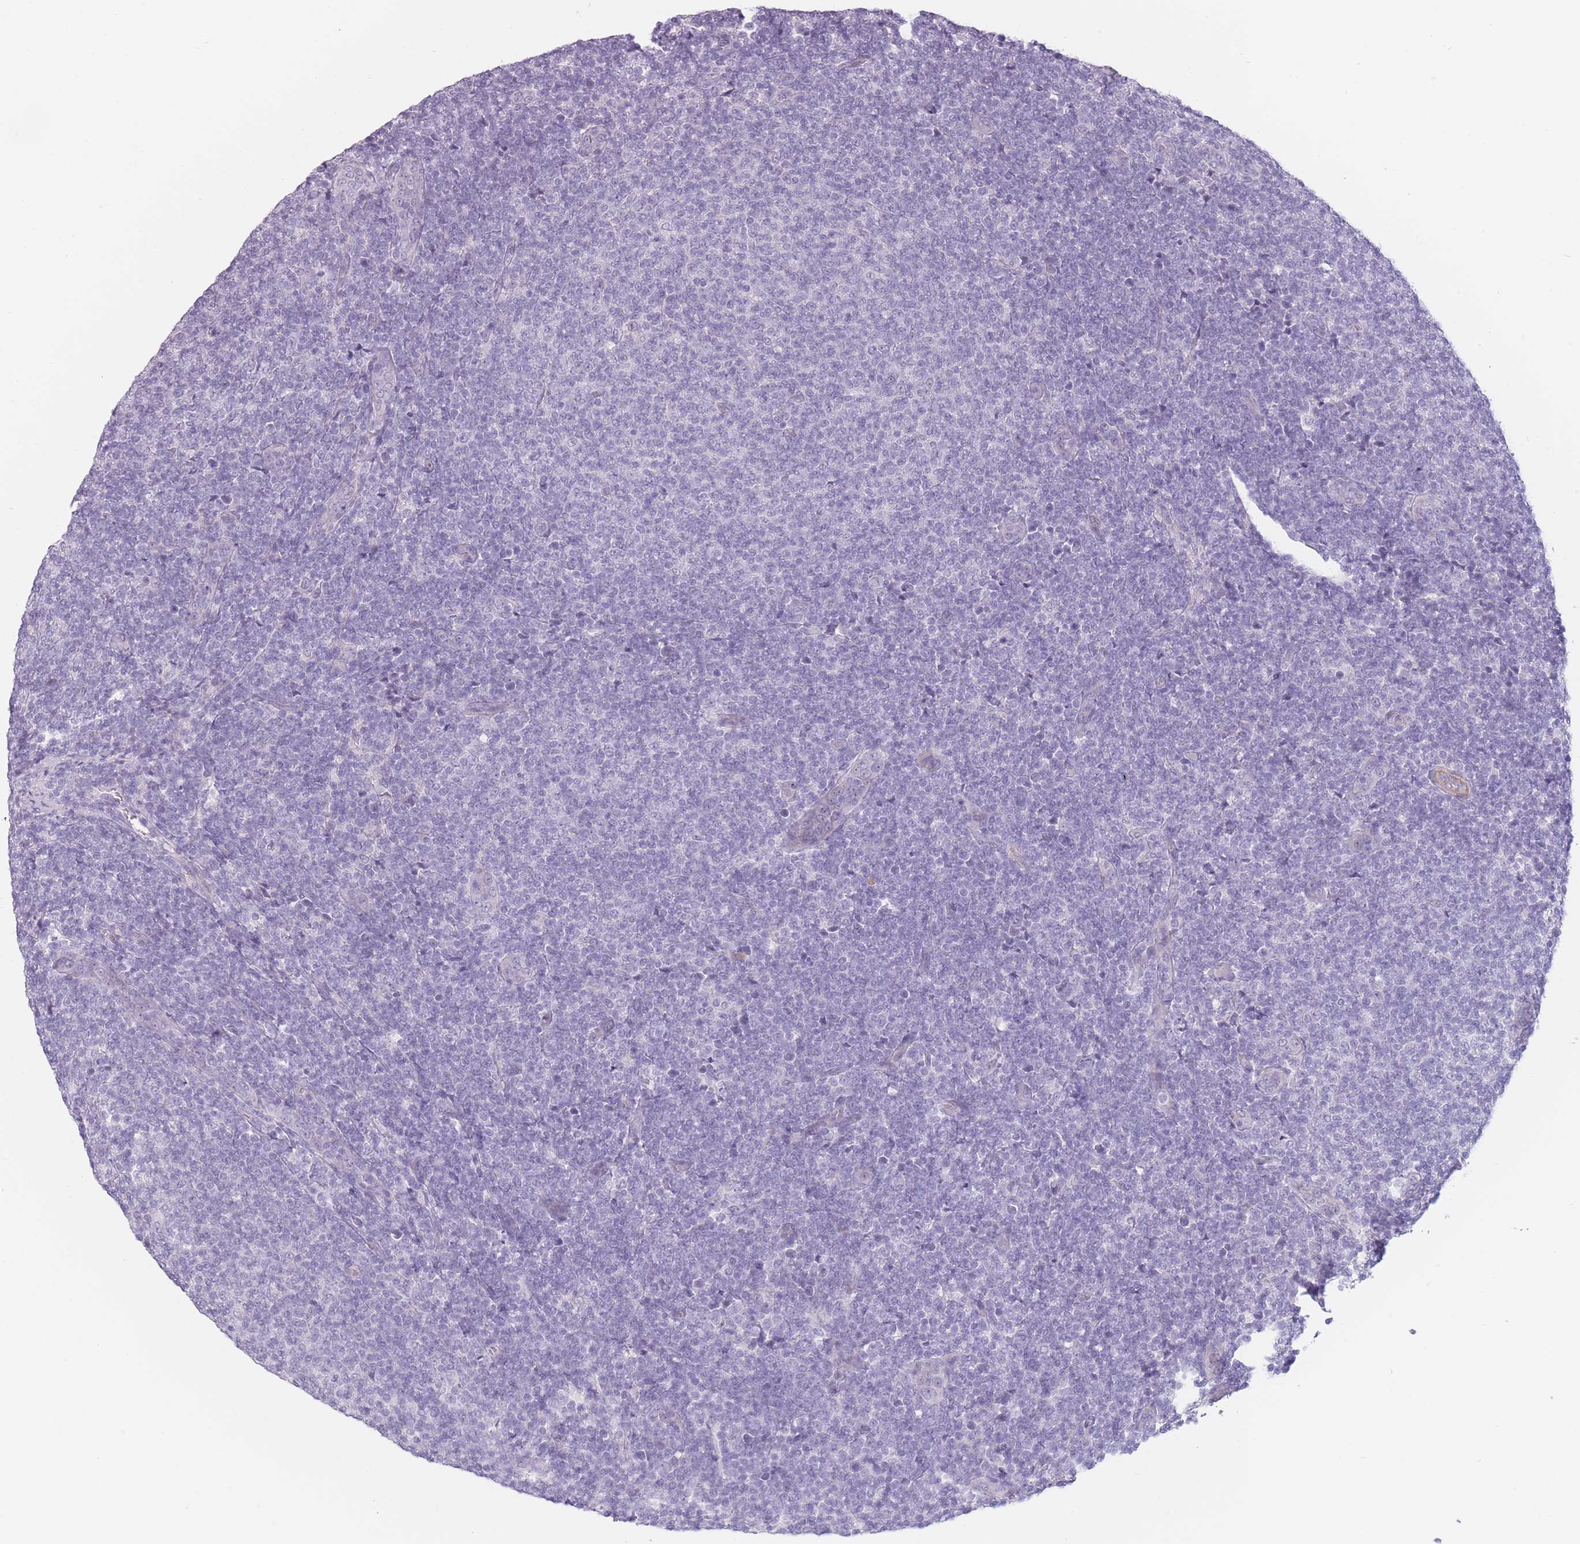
{"staining": {"intensity": "negative", "quantity": "none", "location": "none"}, "tissue": "lymphoma", "cell_type": "Tumor cells", "image_type": "cancer", "snomed": [{"axis": "morphology", "description": "Malignant lymphoma, non-Hodgkin's type, Low grade"}, {"axis": "topography", "description": "Lymph node"}], "caption": "High power microscopy micrograph of an IHC histopathology image of lymphoma, revealing no significant positivity in tumor cells.", "gene": "TMEM236", "patient": {"sex": "male", "age": 66}}